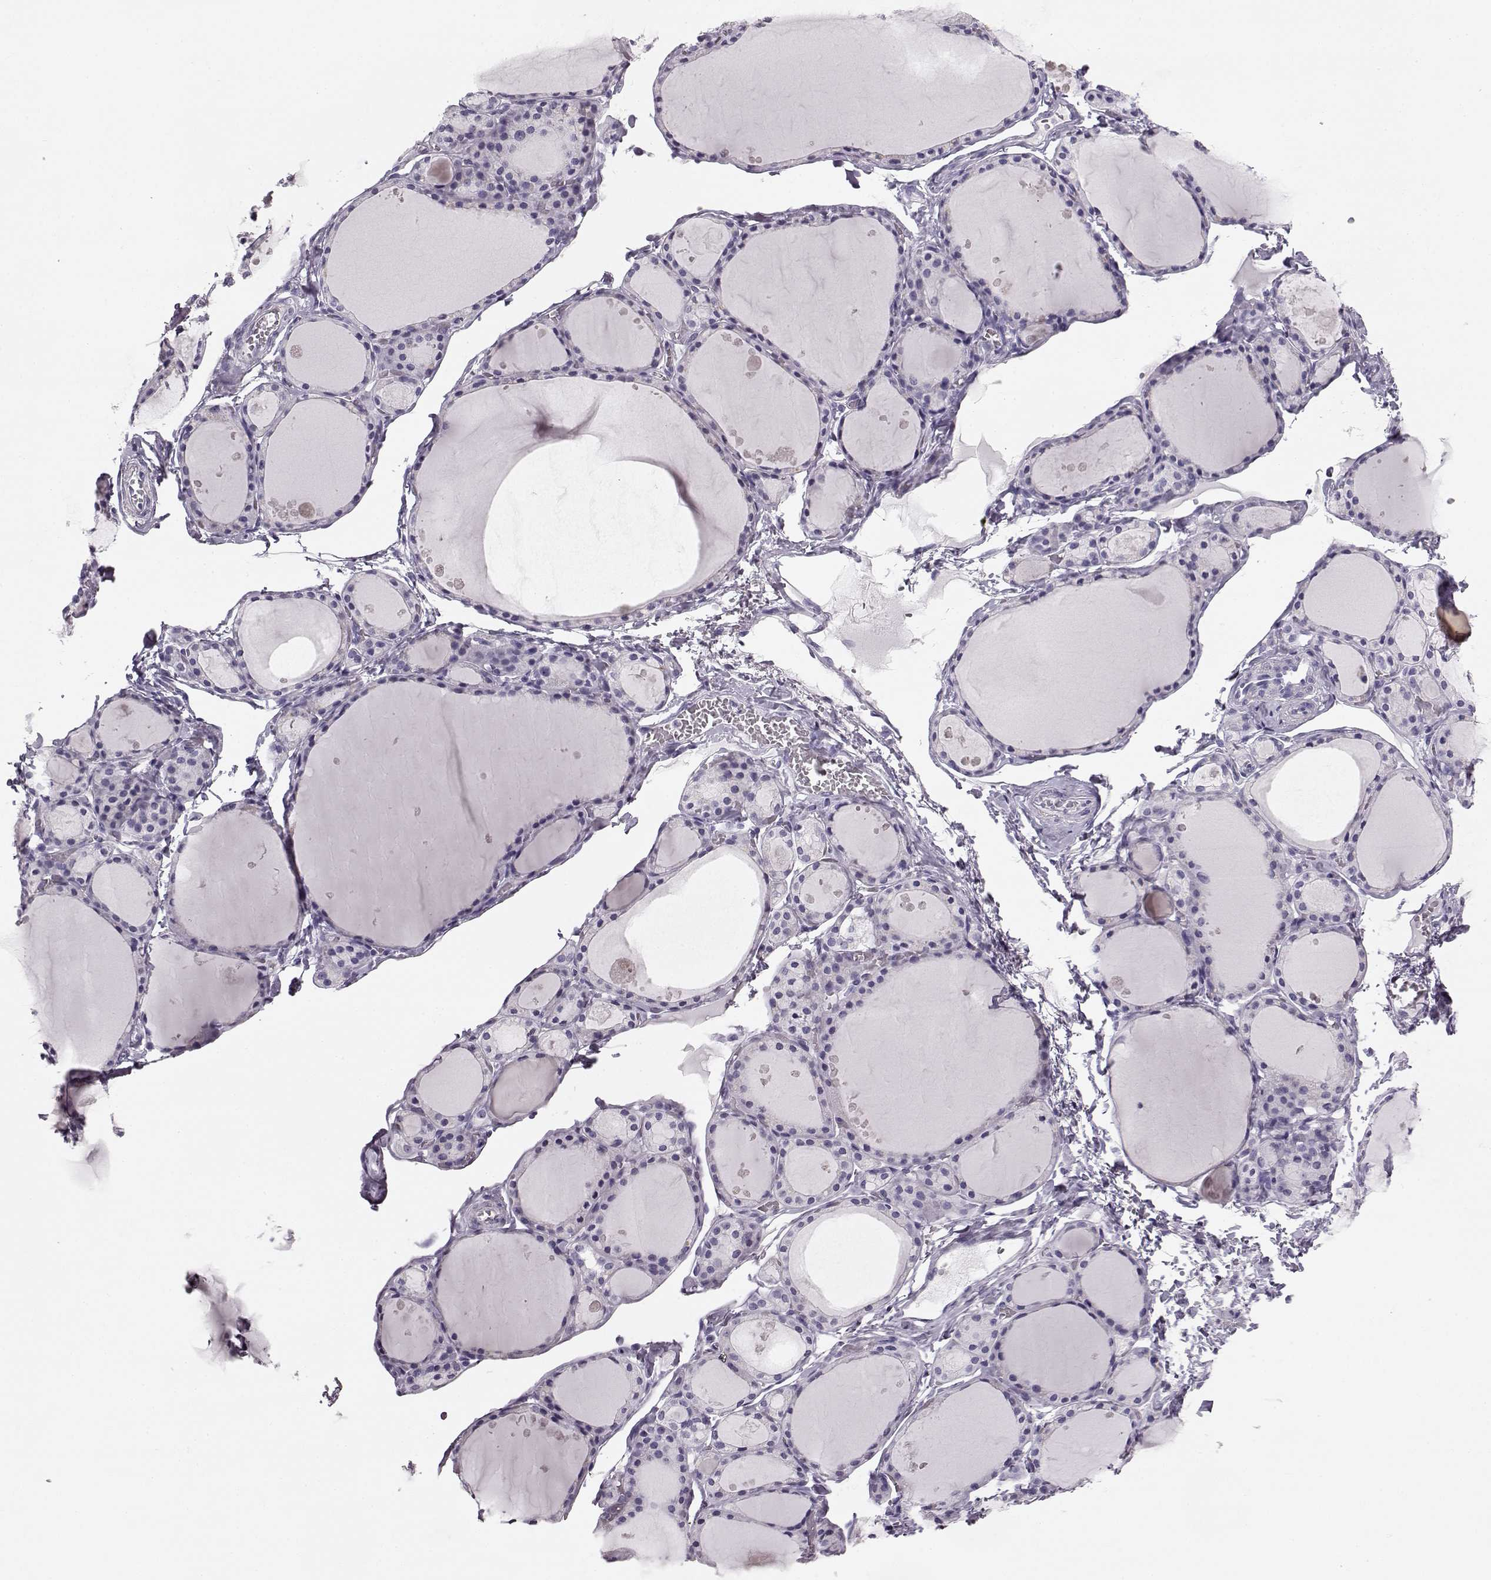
{"staining": {"intensity": "negative", "quantity": "none", "location": "none"}, "tissue": "thyroid gland", "cell_type": "Glandular cells", "image_type": "normal", "snomed": [{"axis": "morphology", "description": "Normal tissue, NOS"}, {"axis": "topography", "description": "Thyroid gland"}], "caption": "This is an IHC image of unremarkable human thyroid gland. There is no staining in glandular cells.", "gene": "BFSP2", "patient": {"sex": "male", "age": 68}}